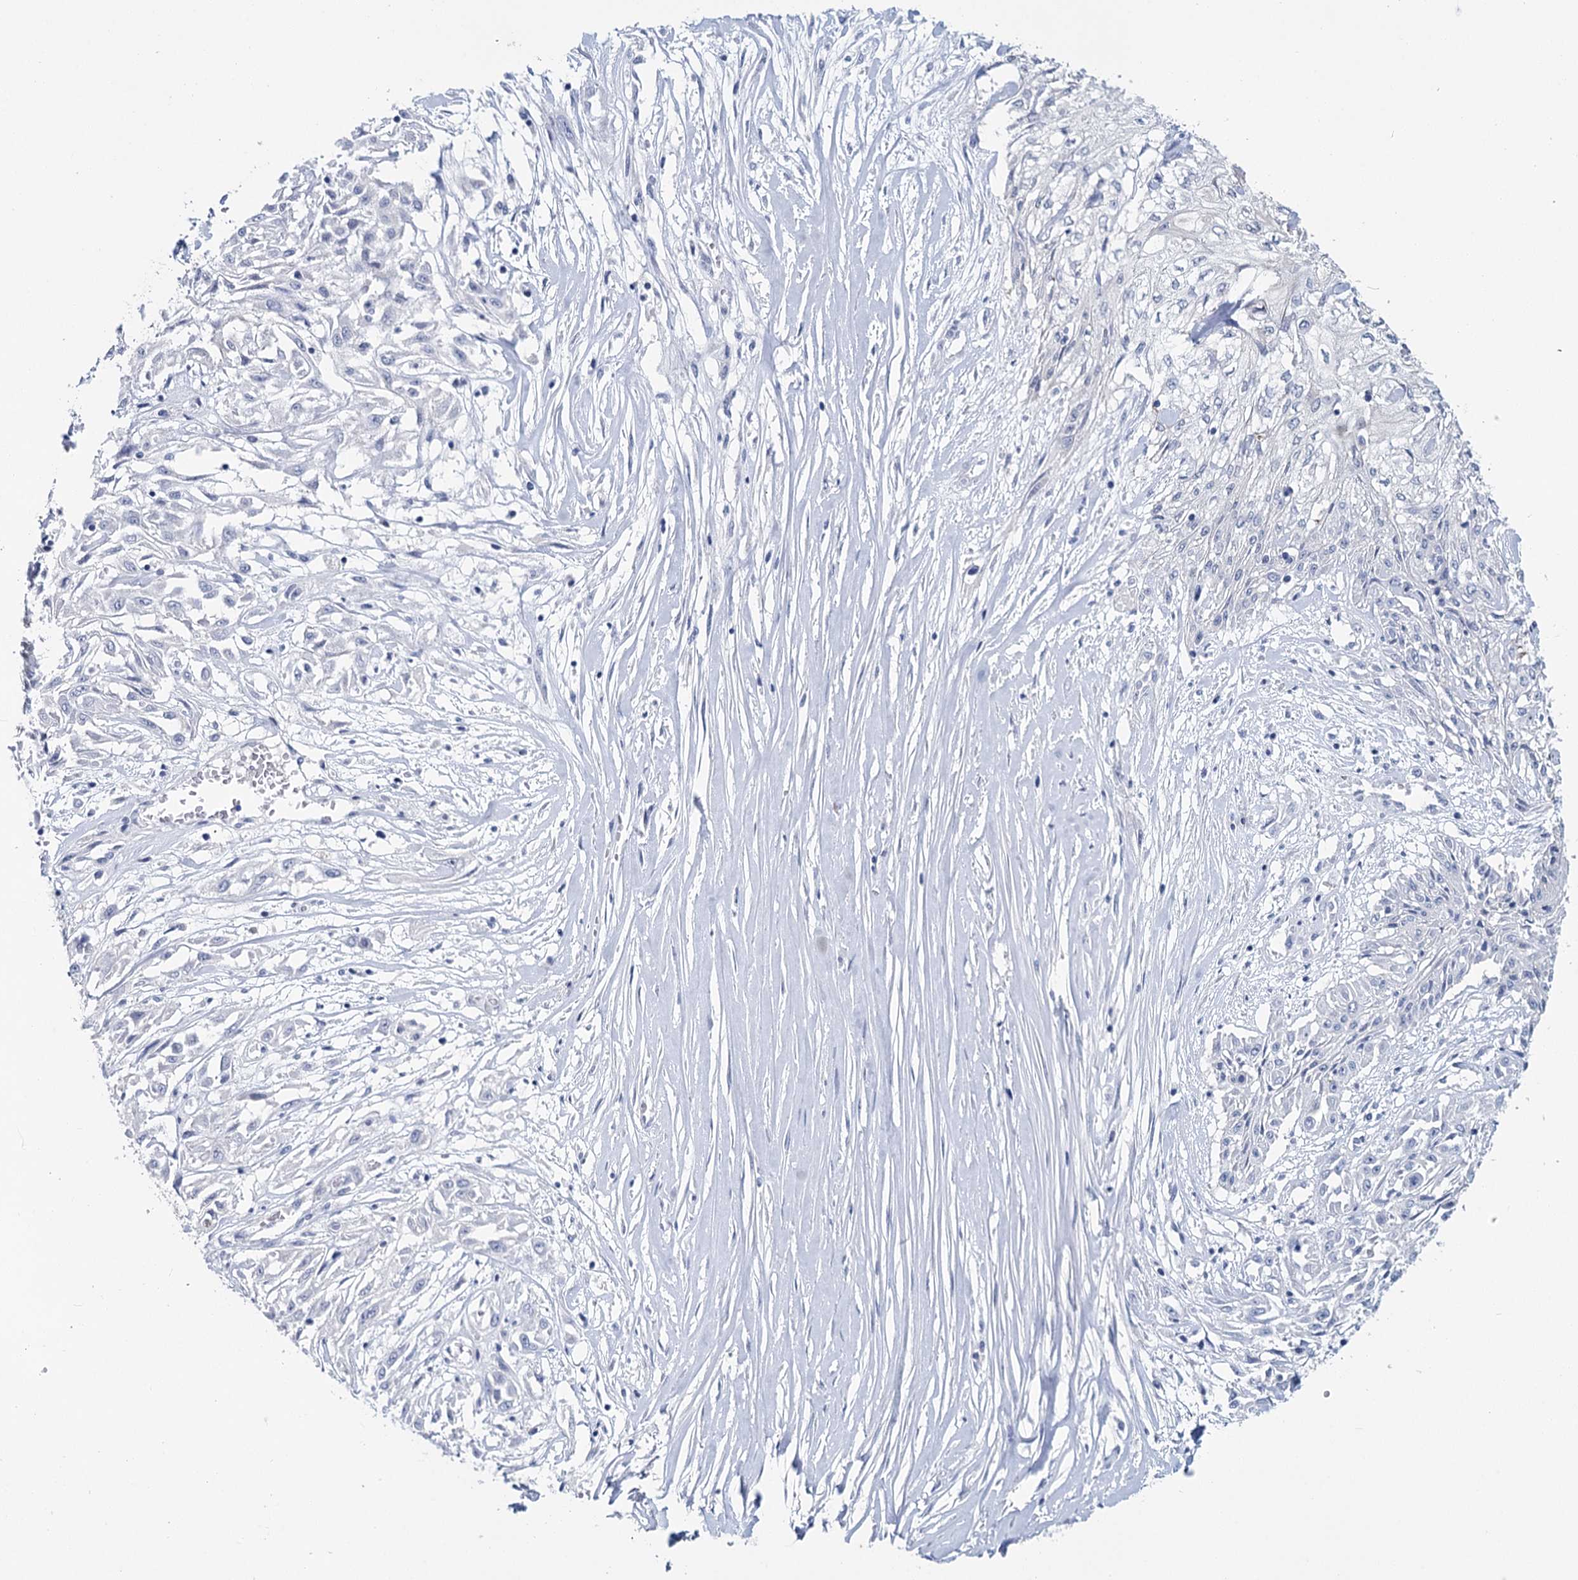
{"staining": {"intensity": "negative", "quantity": "none", "location": "none"}, "tissue": "skin cancer", "cell_type": "Tumor cells", "image_type": "cancer", "snomed": [{"axis": "morphology", "description": "Squamous cell carcinoma, NOS"}, {"axis": "morphology", "description": "Squamous cell carcinoma, metastatic, NOS"}, {"axis": "topography", "description": "Skin"}, {"axis": "topography", "description": "Lymph node"}], "caption": "Protein analysis of skin squamous cell carcinoma demonstrates no significant expression in tumor cells. (Brightfield microscopy of DAB IHC at high magnification).", "gene": "METTL7B", "patient": {"sex": "male", "age": 75}}